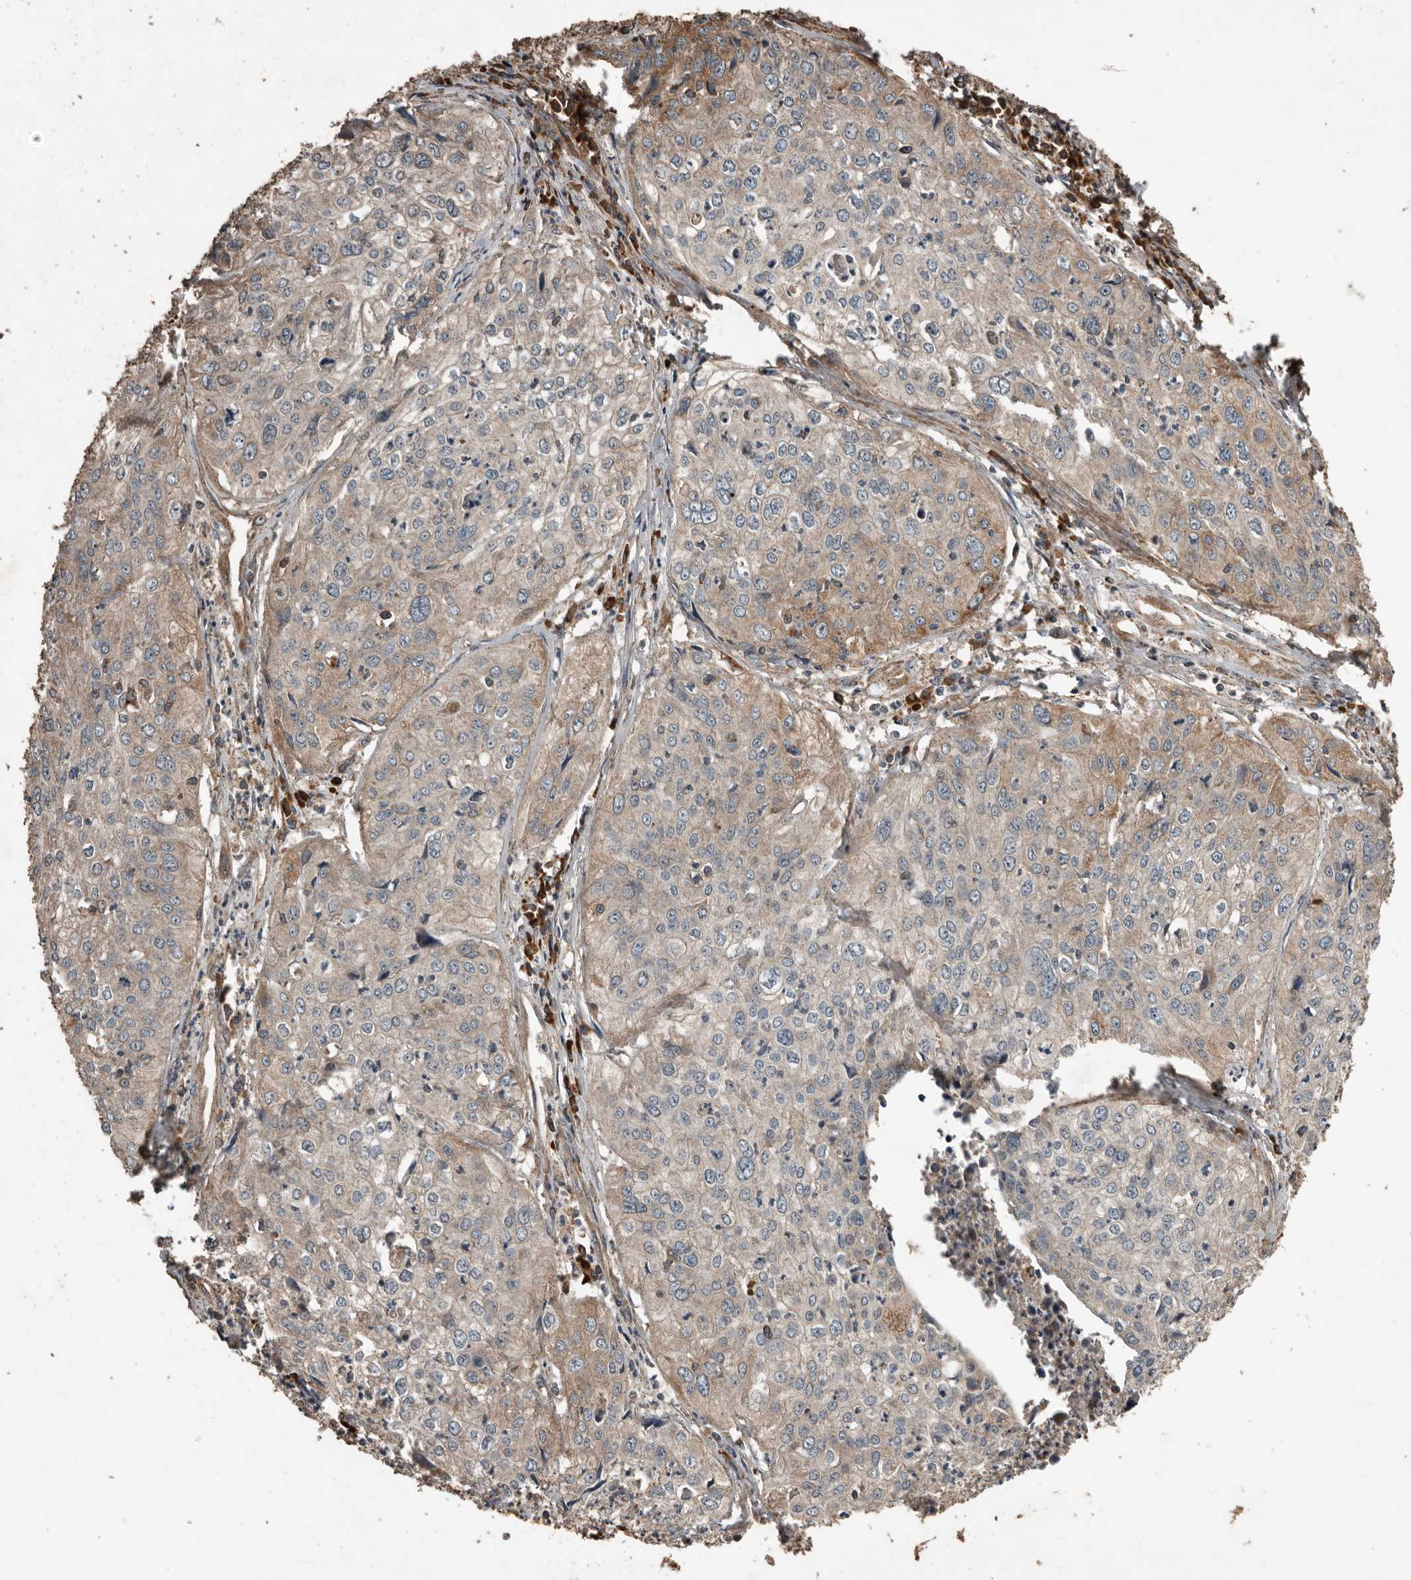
{"staining": {"intensity": "moderate", "quantity": "25%-75%", "location": "cytoplasmic/membranous"}, "tissue": "cervical cancer", "cell_type": "Tumor cells", "image_type": "cancer", "snomed": [{"axis": "morphology", "description": "Squamous cell carcinoma, NOS"}, {"axis": "topography", "description": "Cervix"}], "caption": "This histopathology image displays immunohistochemistry (IHC) staining of squamous cell carcinoma (cervical), with medium moderate cytoplasmic/membranous staining in approximately 25%-75% of tumor cells.", "gene": "RNF207", "patient": {"sex": "female", "age": 31}}